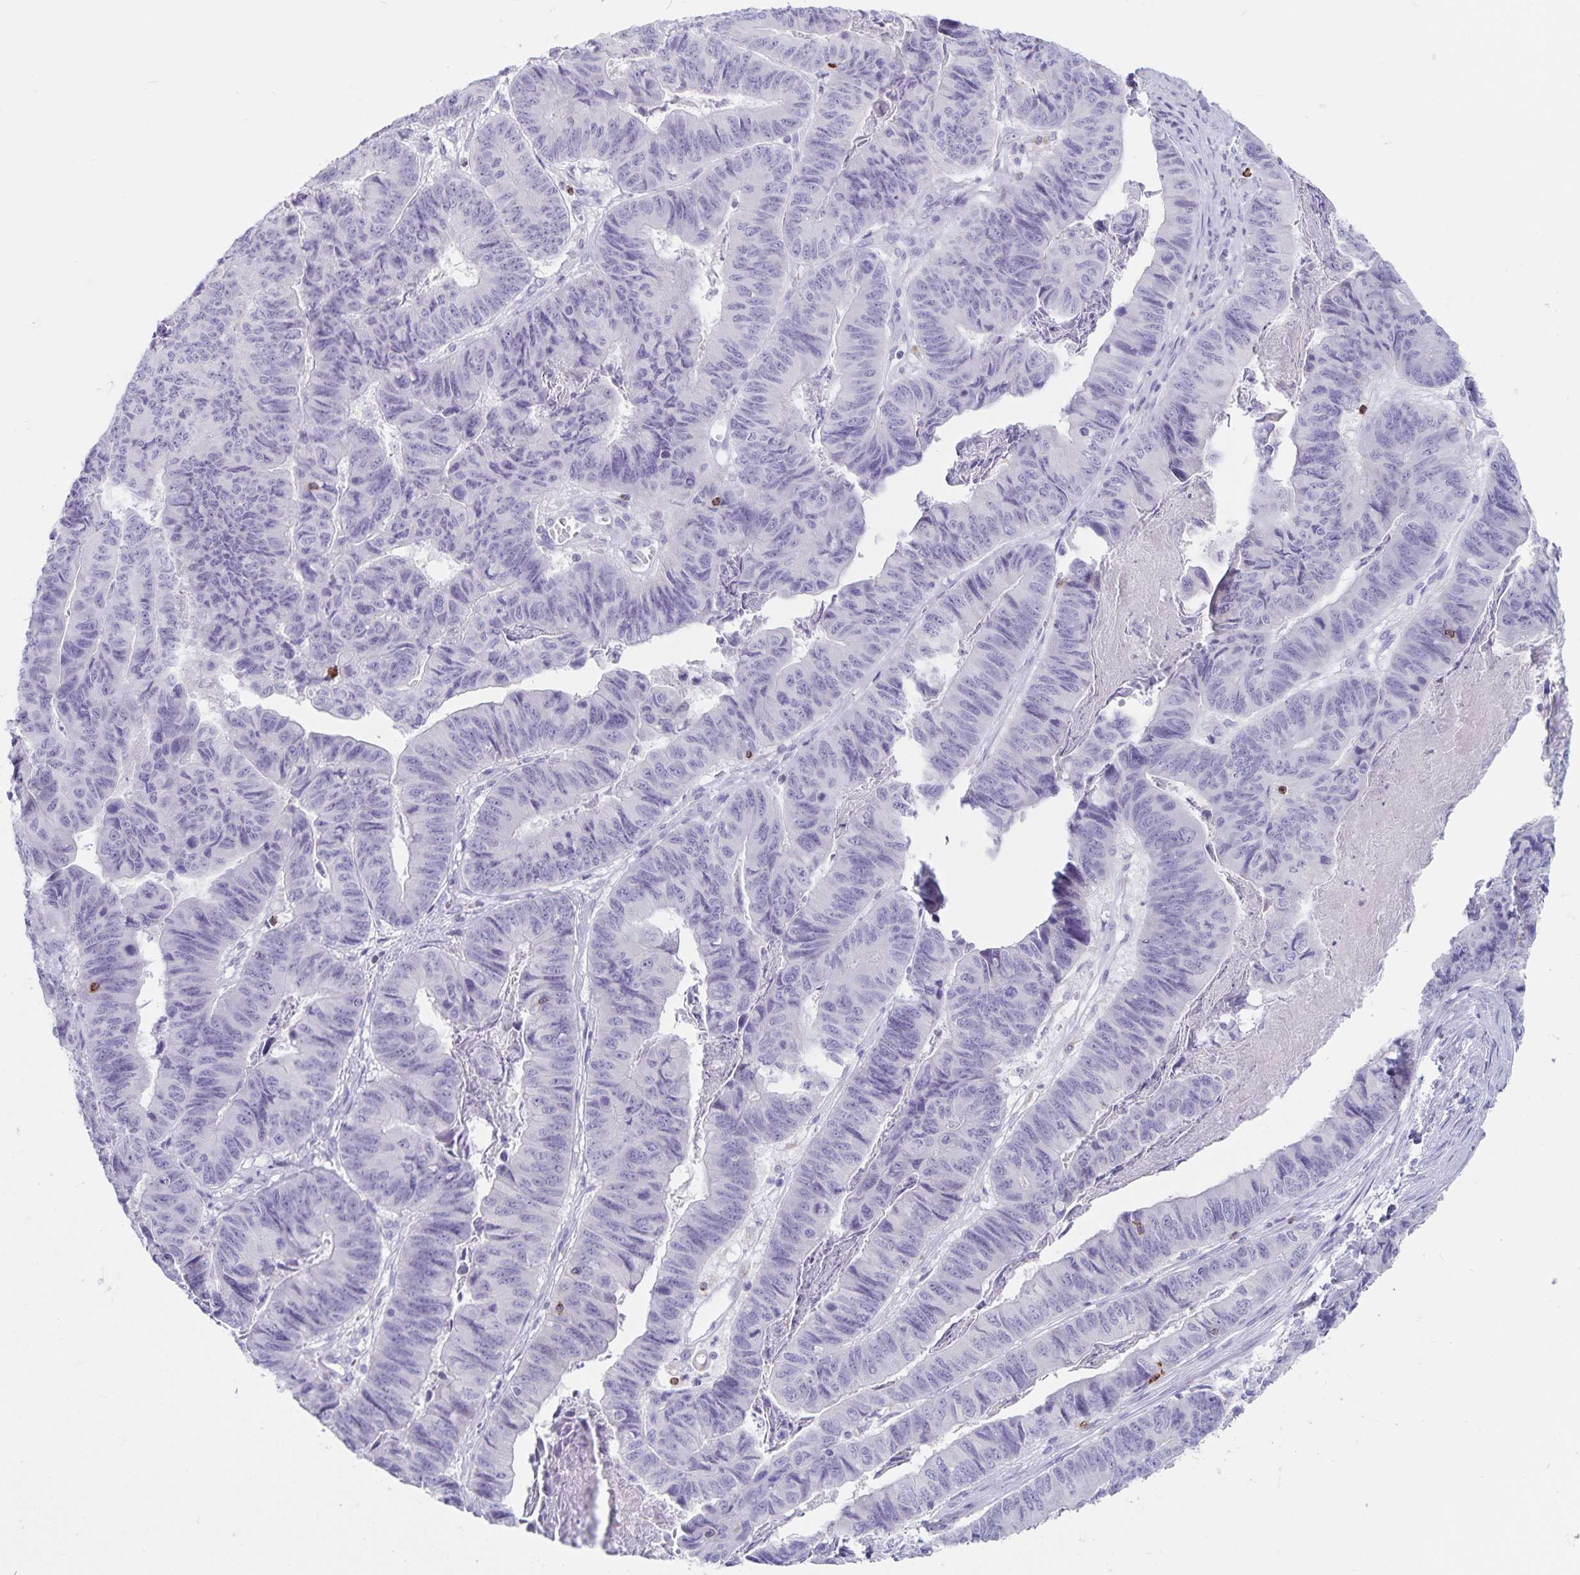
{"staining": {"intensity": "negative", "quantity": "none", "location": "none"}, "tissue": "stomach cancer", "cell_type": "Tumor cells", "image_type": "cancer", "snomed": [{"axis": "morphology", "description": "Adenocarcinoma, NOS"}, {"axis": "topography", "description": "Stomach, lower"}], "caption": "A histopathology image of human stomach cancer (adenocarcinoma) is negative for staining in tumor cells. Nuclei are stained in blue.", "gene": "GNLY", "patient": {"sex": "male", "age": 77}}